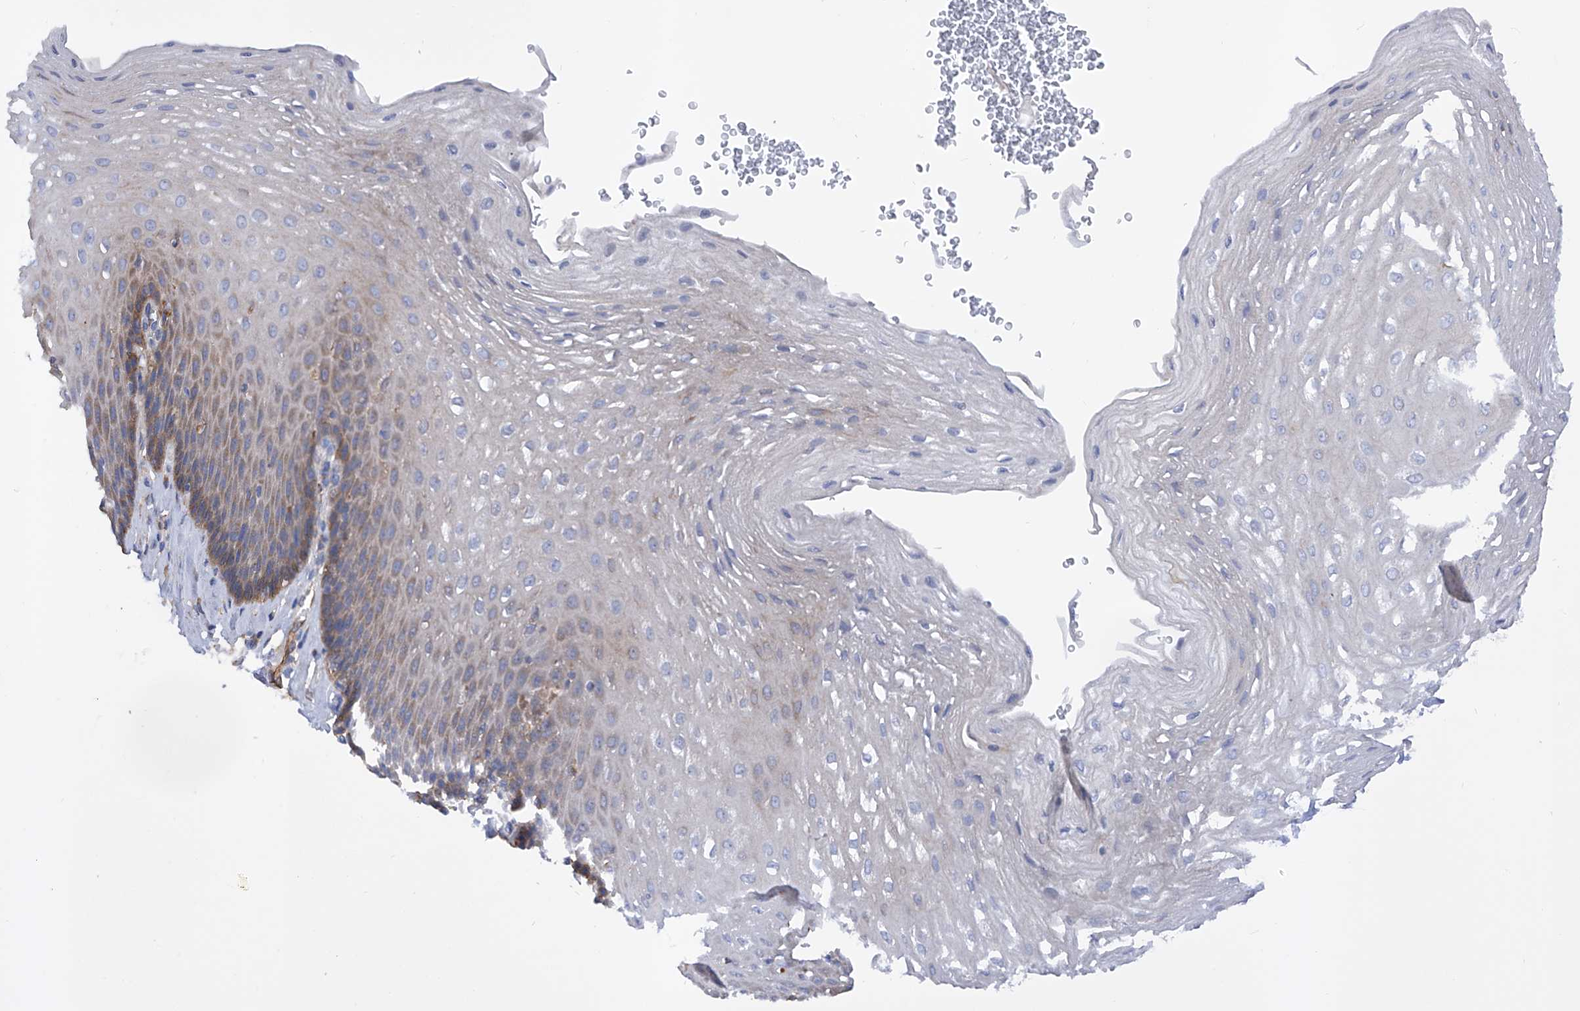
{"staining": {"intensity": "moderate", "quantity": "25%-75%", "location": "cytoplasmic/membranous"}, "tissue": "esophagus", "cell_type": "Squamous epithelial cells", "image_type": "normal", "snomed": [{"axis": "morphology", "description": "Normal tissue, NOS"}, {"axis": "topography", "description": "Esophagus"}], "caption": "Moderate cytoplasmic/membranous staining is seen in approximately 25%-75% of squamous epithelial cells in unremarkable esophagus. Using DAB (brown) and hematoxylin (blue) stains, captured at high magnification using brightfield microscopy.", "gene": "INPP5B", "patient": {"sex": "female", "age": 66}}